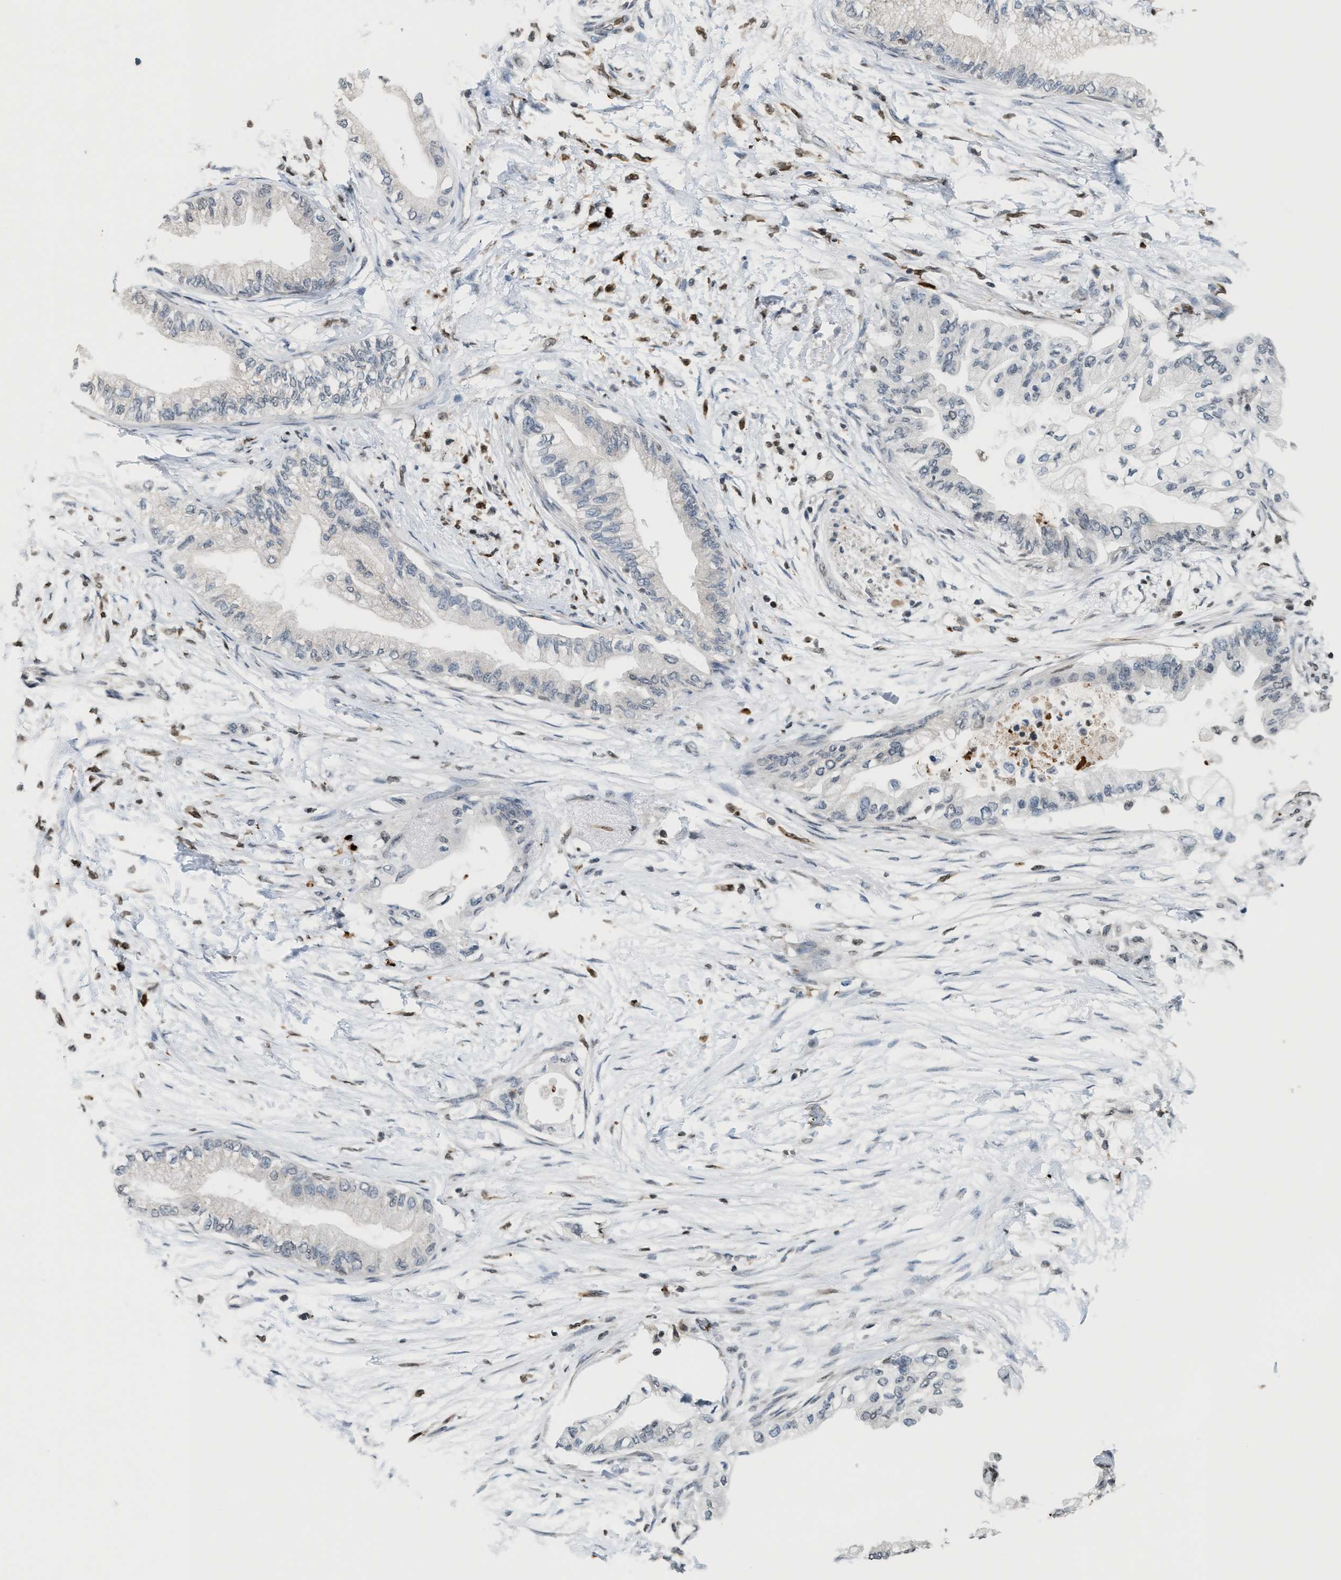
{"staining": {"intensity": "negative", "quantity": "none", "location": "none"}, "tissue": "pancreatic cancer", "cell_type": "Tumor cells", "image_type": "cancer", "snomed": [{"axis": "morphology", "description": "Normal tissue, NOS"}, {"axis": "morphology", "description": "Adenocarcinoma, NOS"}, {"axis": "topography", "description": "Pancreas"}, {"axis": "topography", "description": "Duodenum"}], "caption": "Immunohistochemistry (IHC) image of human pancreatic adenocarcinoma stained for a protein (brown), which shows no staining in tumor cells.", "gene": "PRUNE2", "patient": {"sex": "female", "age": 60}}